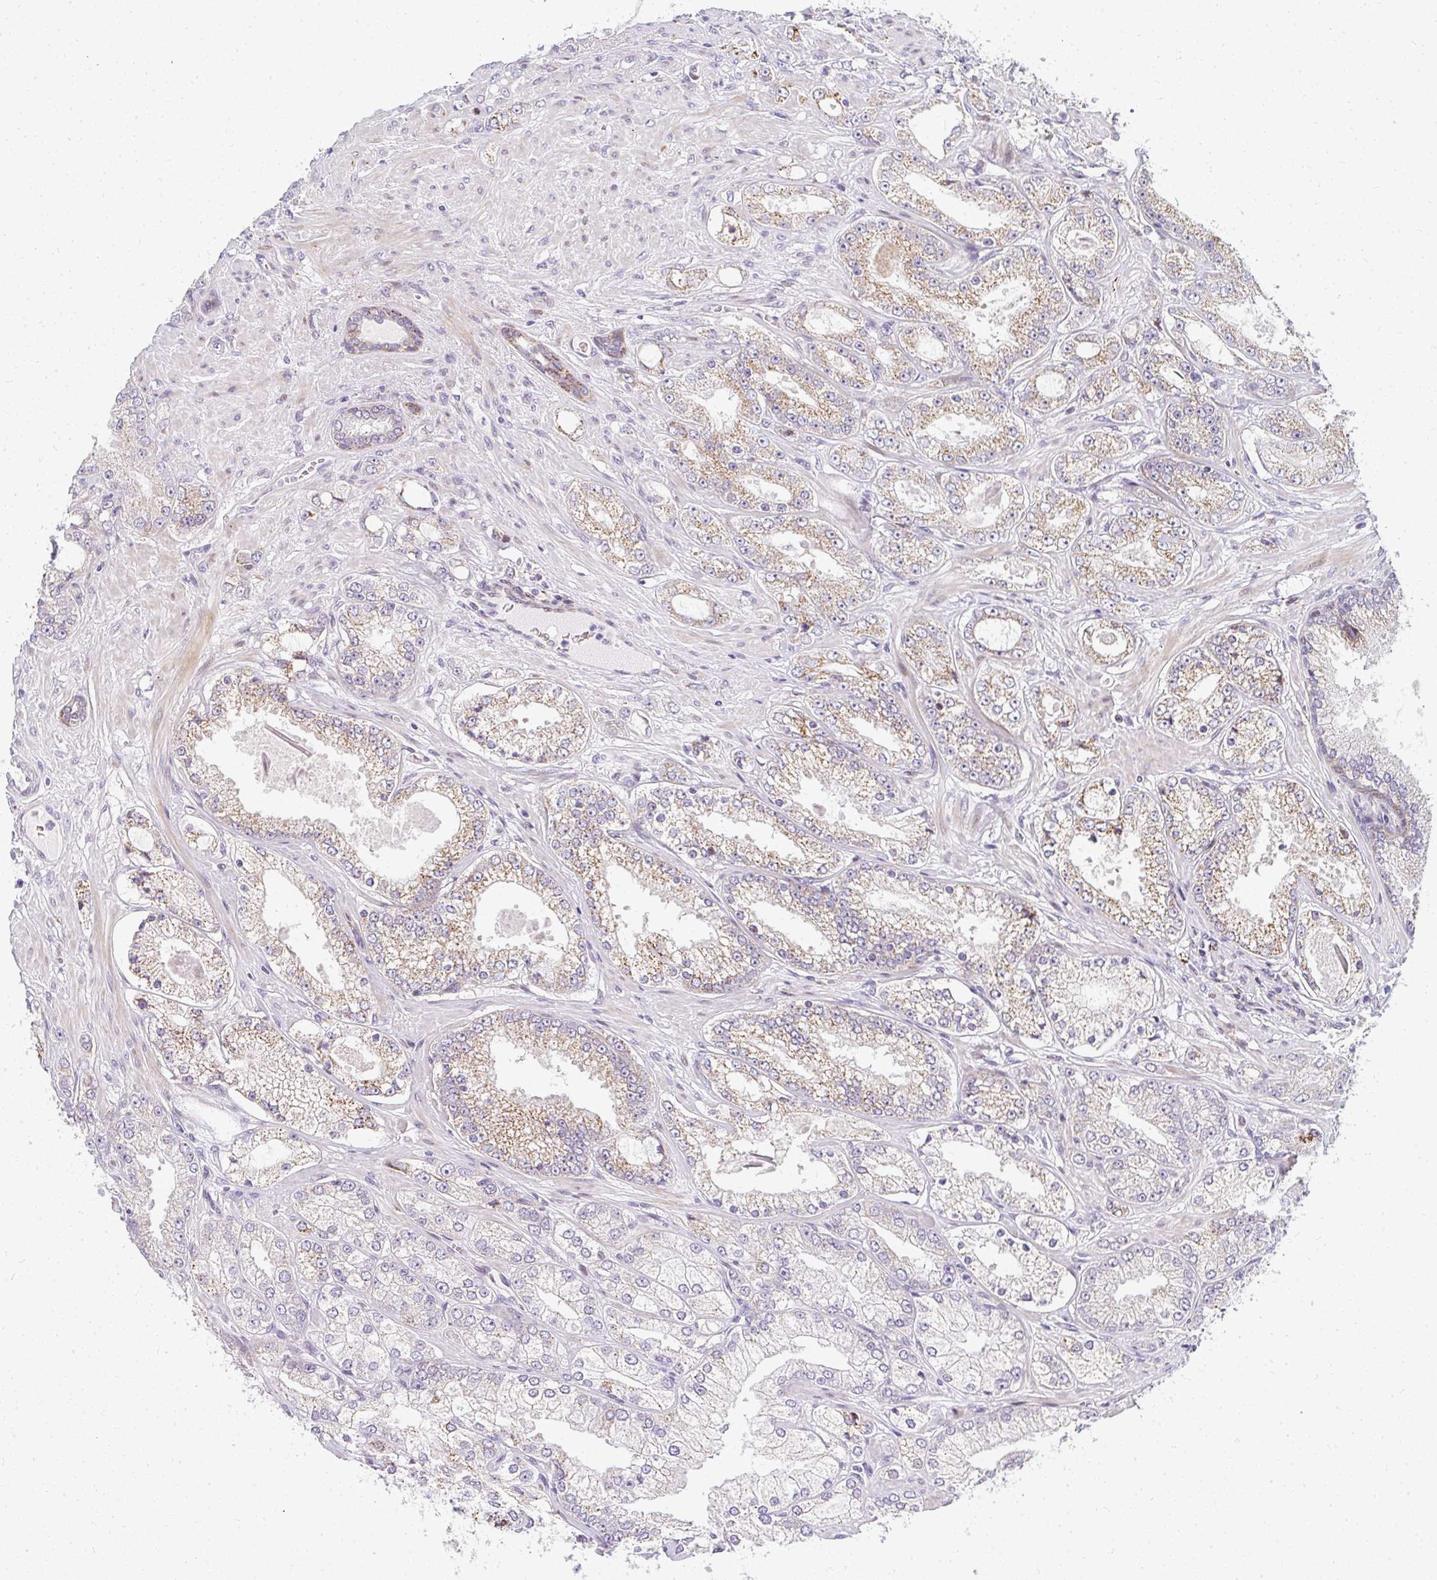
{"staining": {"intensity": "moderate", "quantity": "<25%", "location": "cytoplasmic/membranous"}, "tissue": "prostate cancer", "cell_type": "Tumor cells", "image_type": "cancer", "snomed": [{"axis": "morphology", "description": "Normal tissue, NOS"}, {"axis": "morphology", "description": "Adenocarcinoma, High grade"}, {"axis": "topography", "description": "Prostate"}, {"axis": "topography", "description": "Peripheral nerve tissue"}], "caption": "Prostate high-grade adenocarcinoma stained with immunohistochemistry (IHC) demonstrates moderate cytoplasmic/membranous positivity in about <25% of tumor cells.", "gene": "PLA2G5", "patient": {"sex": "male", "age": 68}}